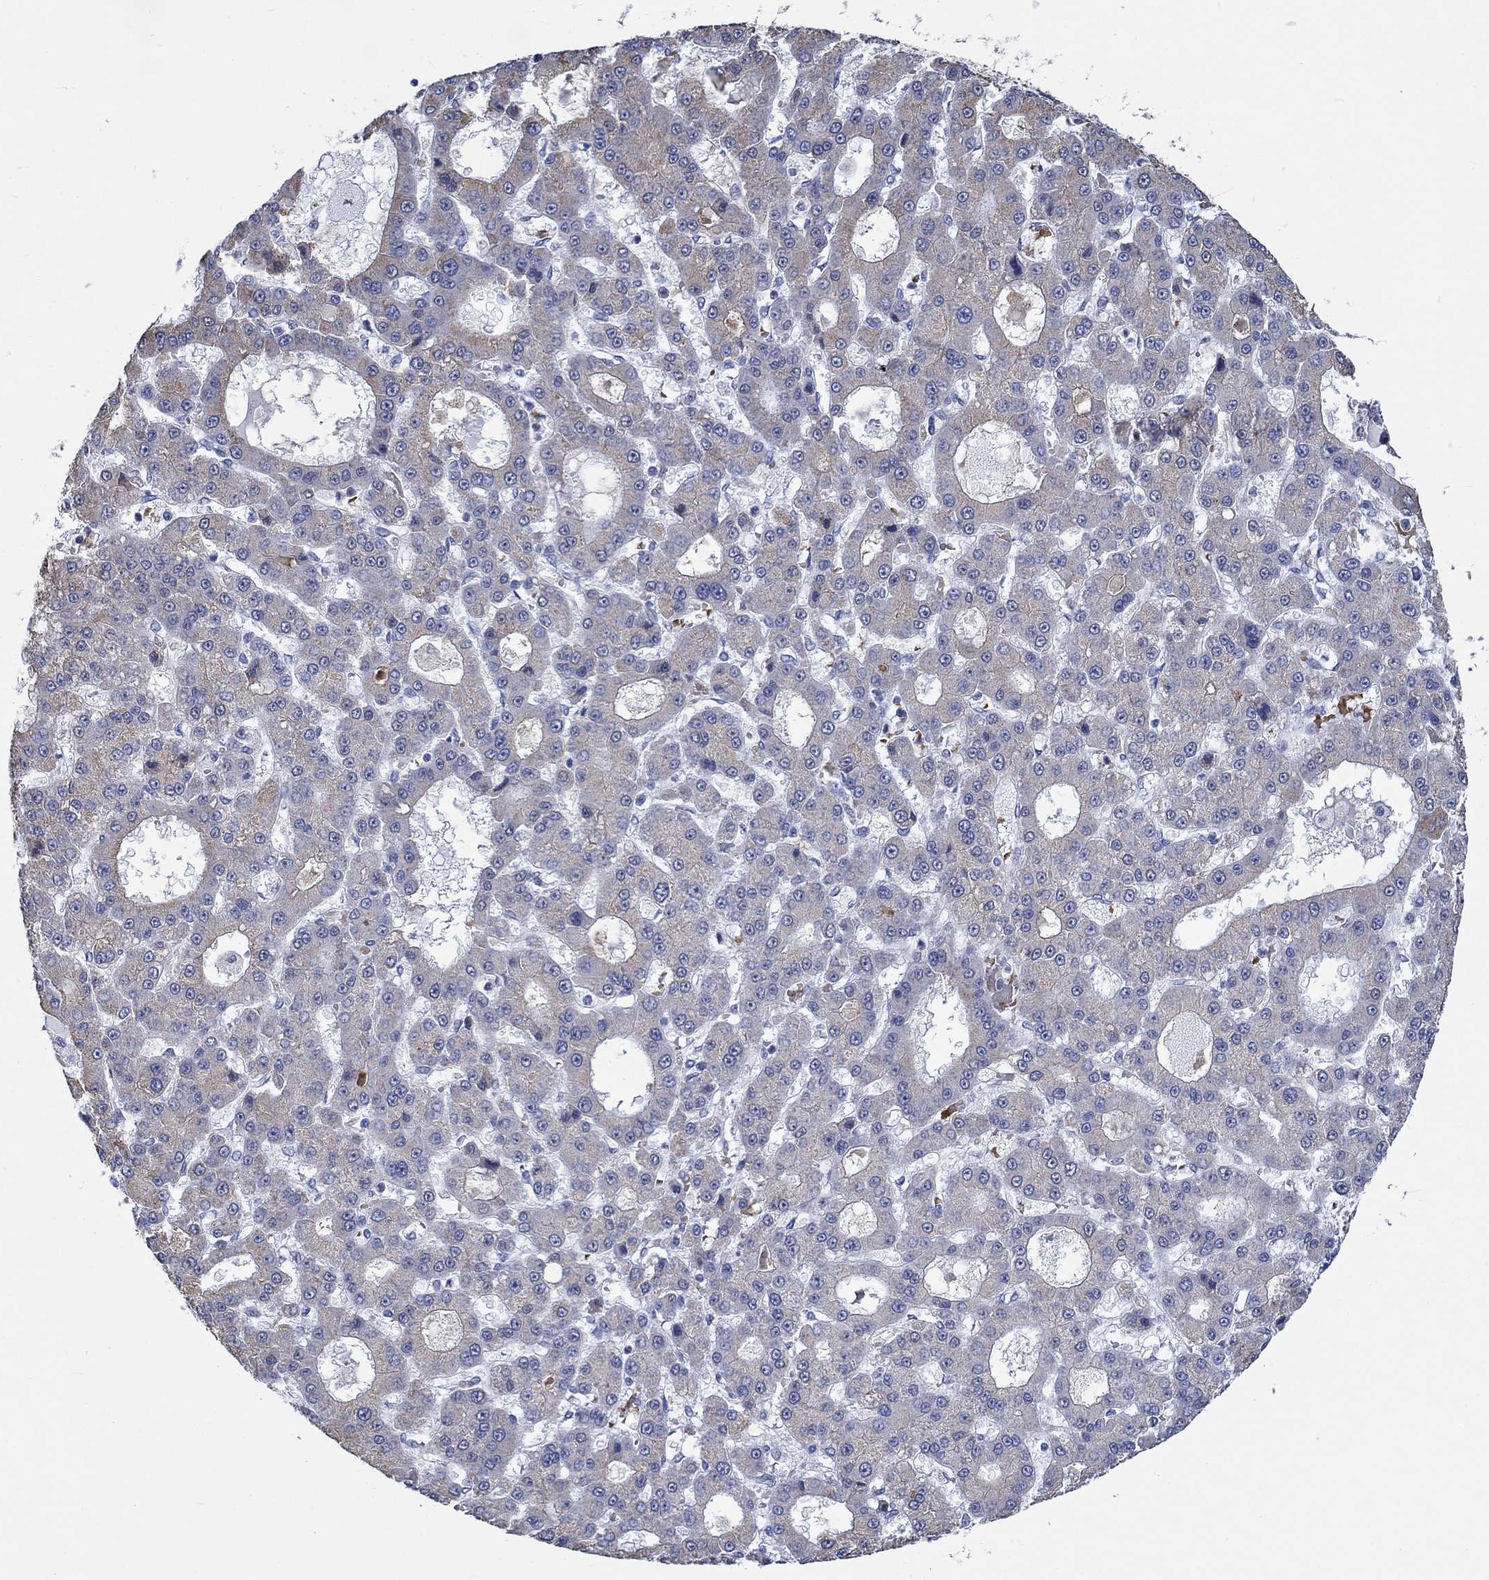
{"staining": {"intensity": "weak", "quantity": "<25%", "location": "cytoplasmic/membranous"}, "tissue": "liver cancer", "cell_type": "Tumor cells", "image_type": "cancer", "snomed": [{"axis": "morphology", "description": "Carcinoma, Hepatocellular, NOS"}, {"axis": "topography", "description": "Liver"}], "caption": "Immunohistochemical staining of human liver cancer (hepatocellular carcinoma) demonstrates no significant staining in tumor cells.", "gene": "ZNF446", "patient": {"sex": "male", "age": 70}}